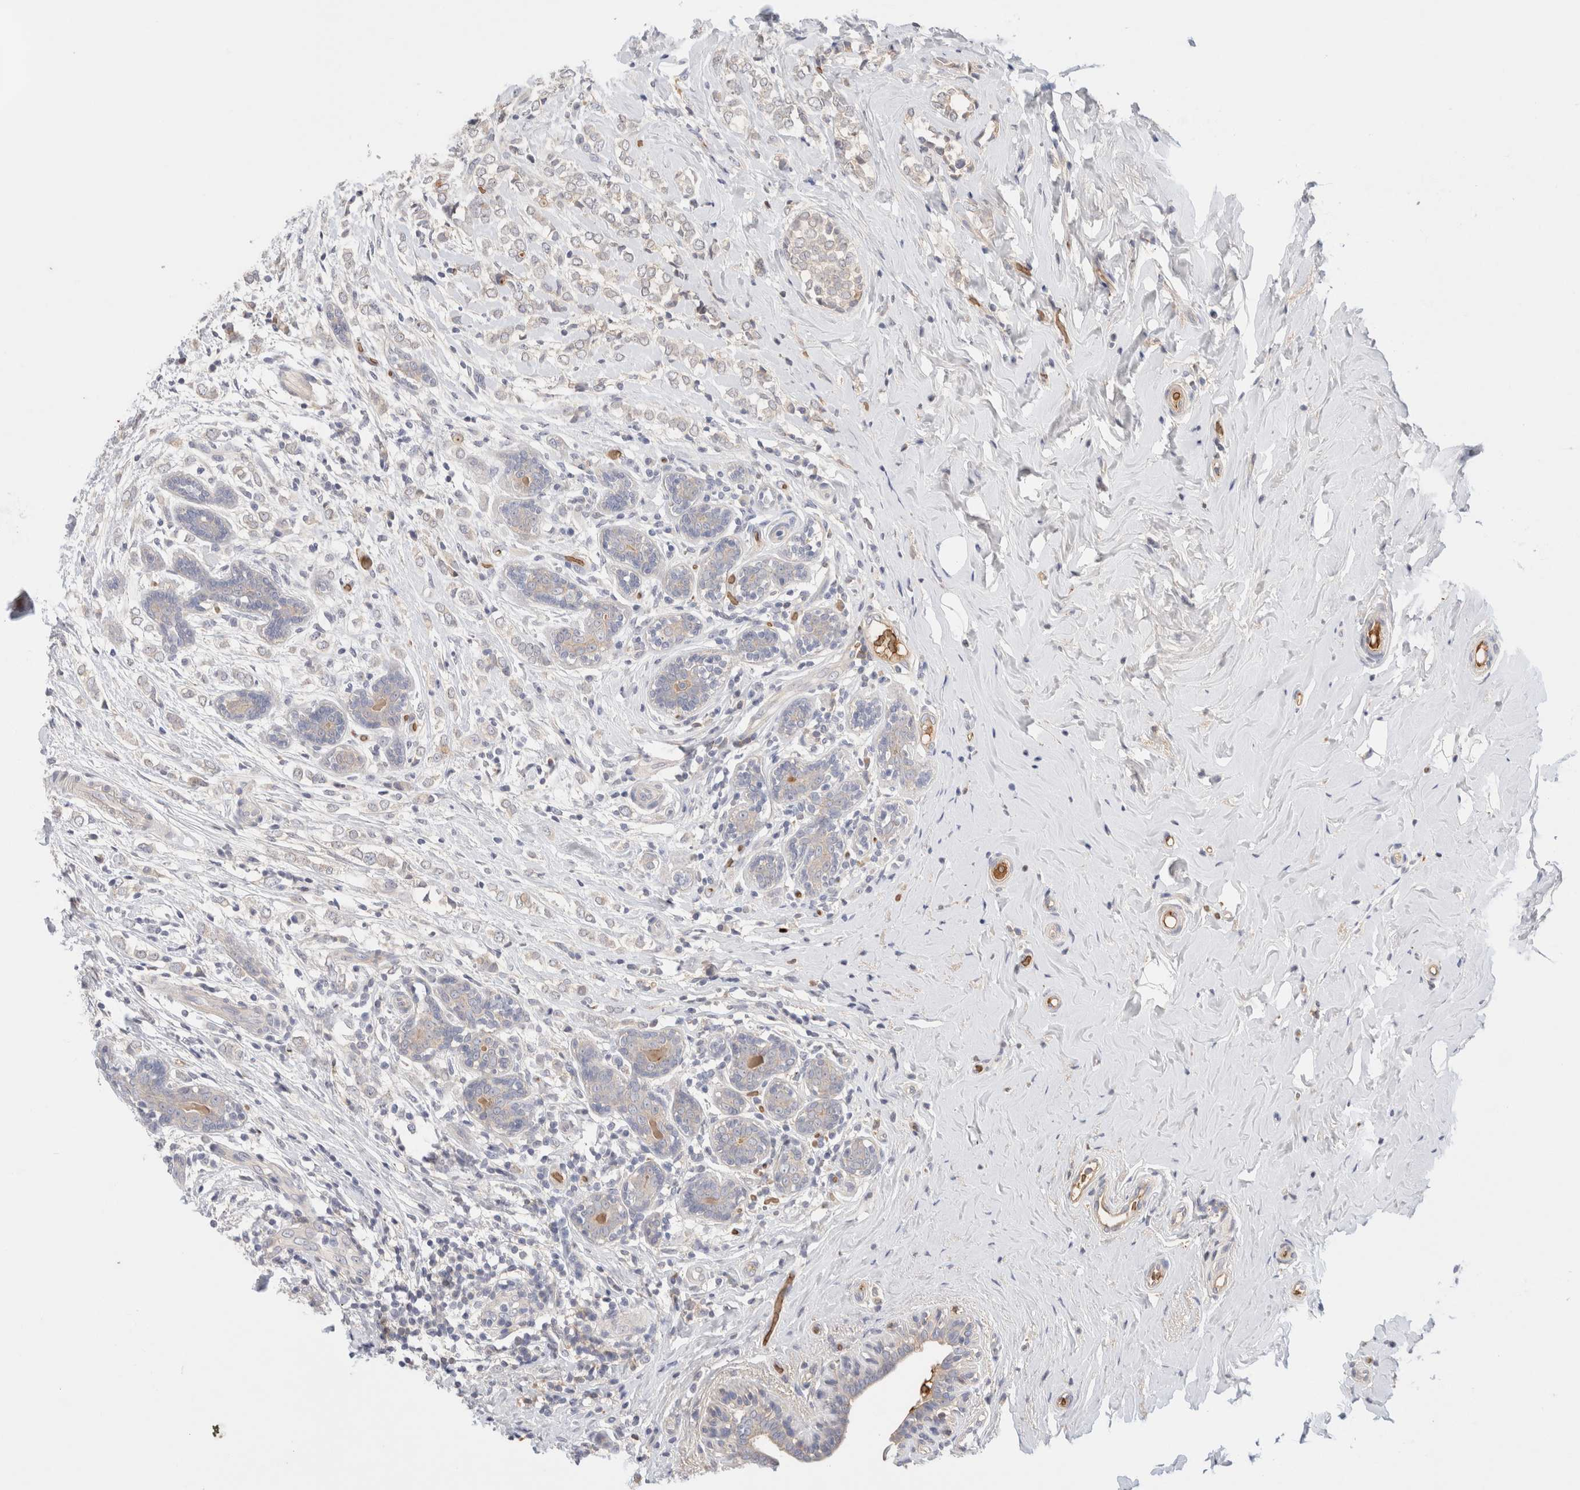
{"staining": {"intensity": "weak", "quantity": "<25%", "location": "cytoplasmic/membranous"}, "tissue": "breast cancer", "cell_type": "Tumor cells", "image_type": "cancer", "snomed": [{"axis": "morphology", "description": "Normal tissue, NOS"}, {"axis": "morphology", "description": "Lobular carcinoma"}, {"axis": "topography", "description": "Breast"}], "caption": "Tumor cells are negative for brown protein staining in breast cancer.", "gene": "MST1", "patient": {"sex": "female", "age": 47}}